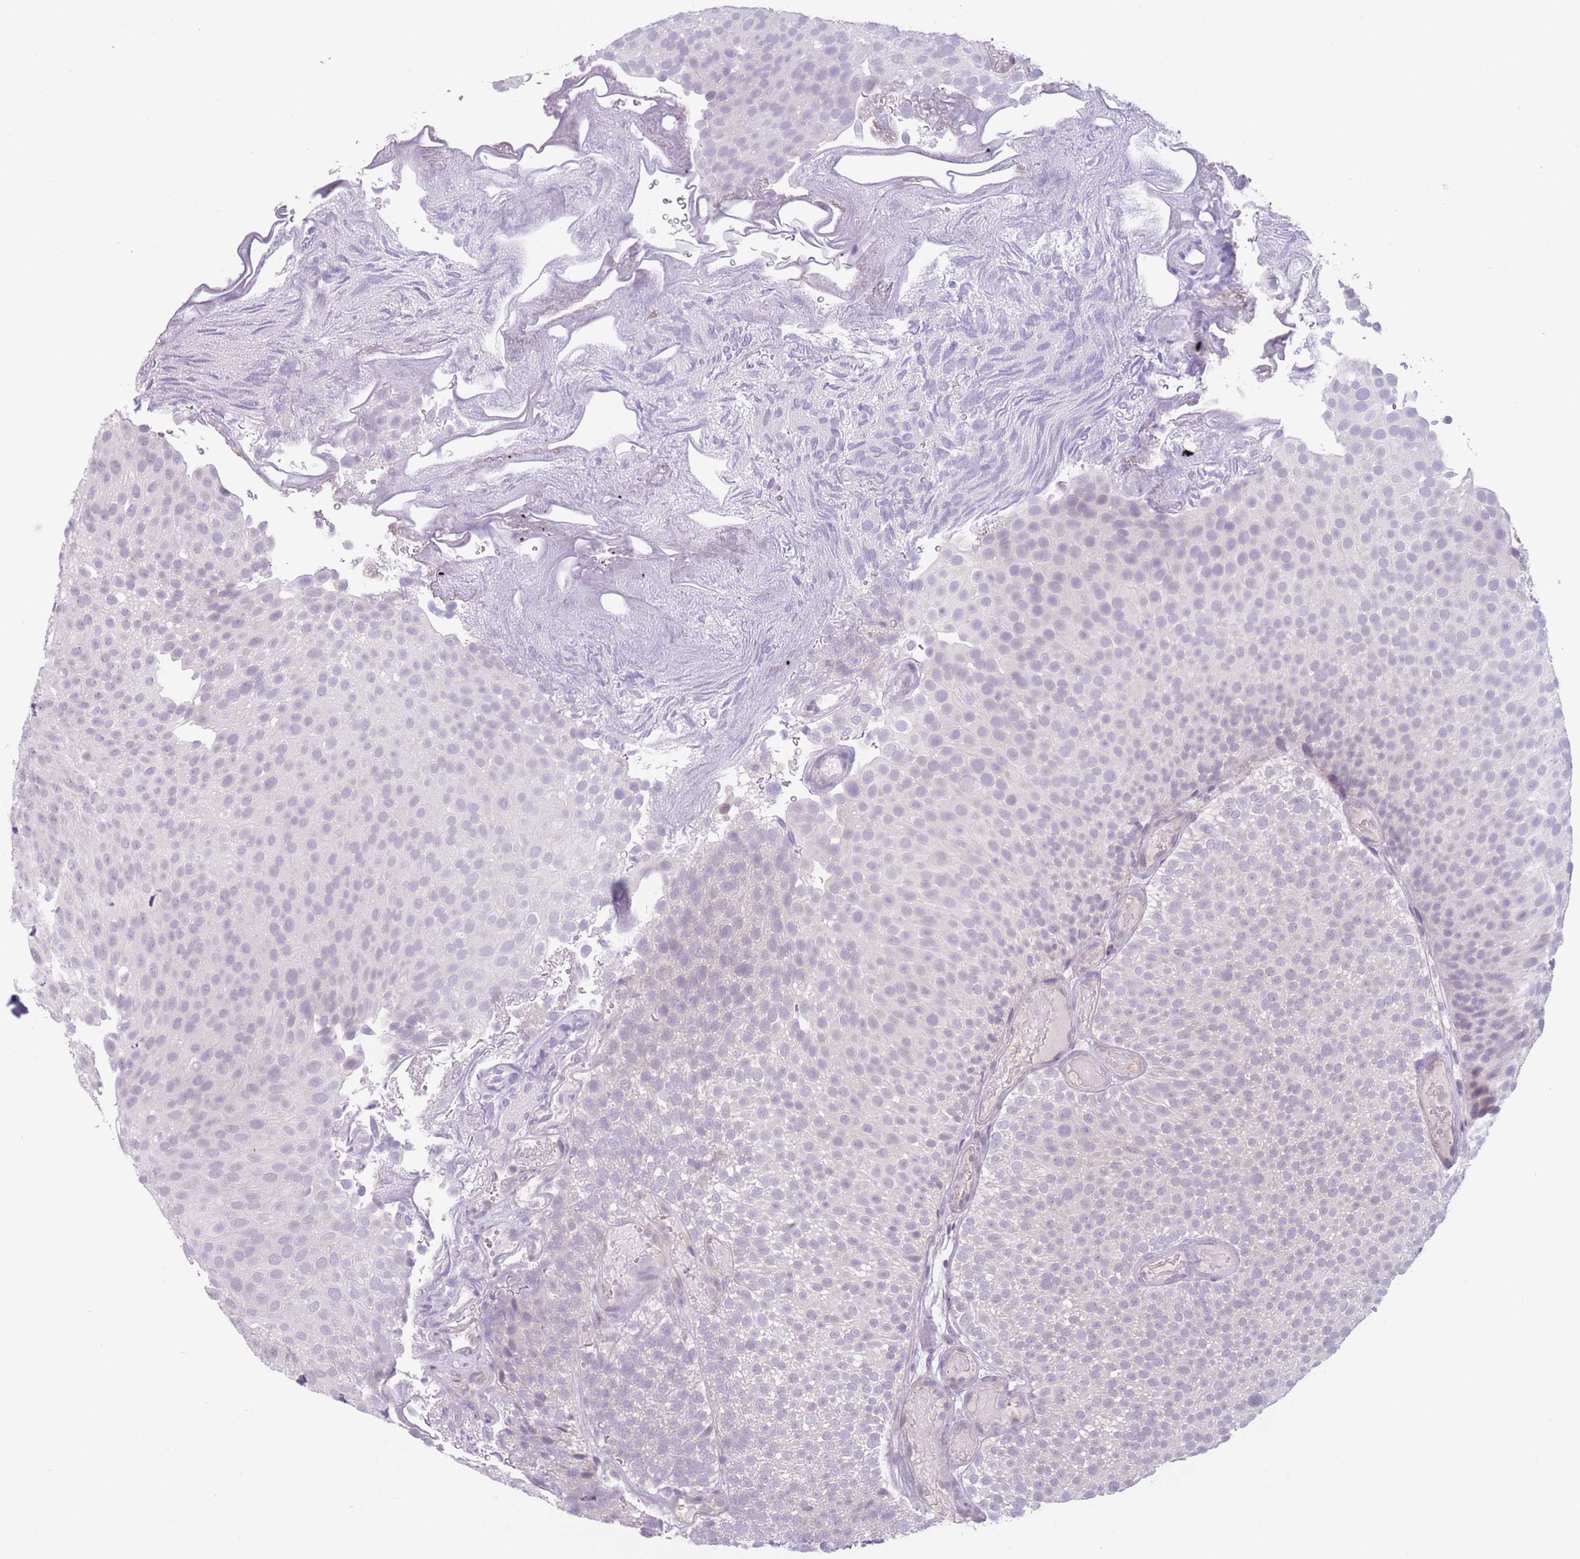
{"staining": {"intensity": "negative", "quantity": "none", "location": "none"}, "tissue": "urothelial cancer", "cell_type": "Tumor cells", "image_type": "cancer", "snomed": [{"axis": "morphology", "description": "Urothelial carcinoma, Low grade"}, {"axis": "topography", "description": "Urinary bladder"}], "caption": "The photomicrograph exhibits no significant positivity in tumor cells of urothelial cancer.", "gene": "ZNF439", "patient": {"sex": "male", "age": 78}}